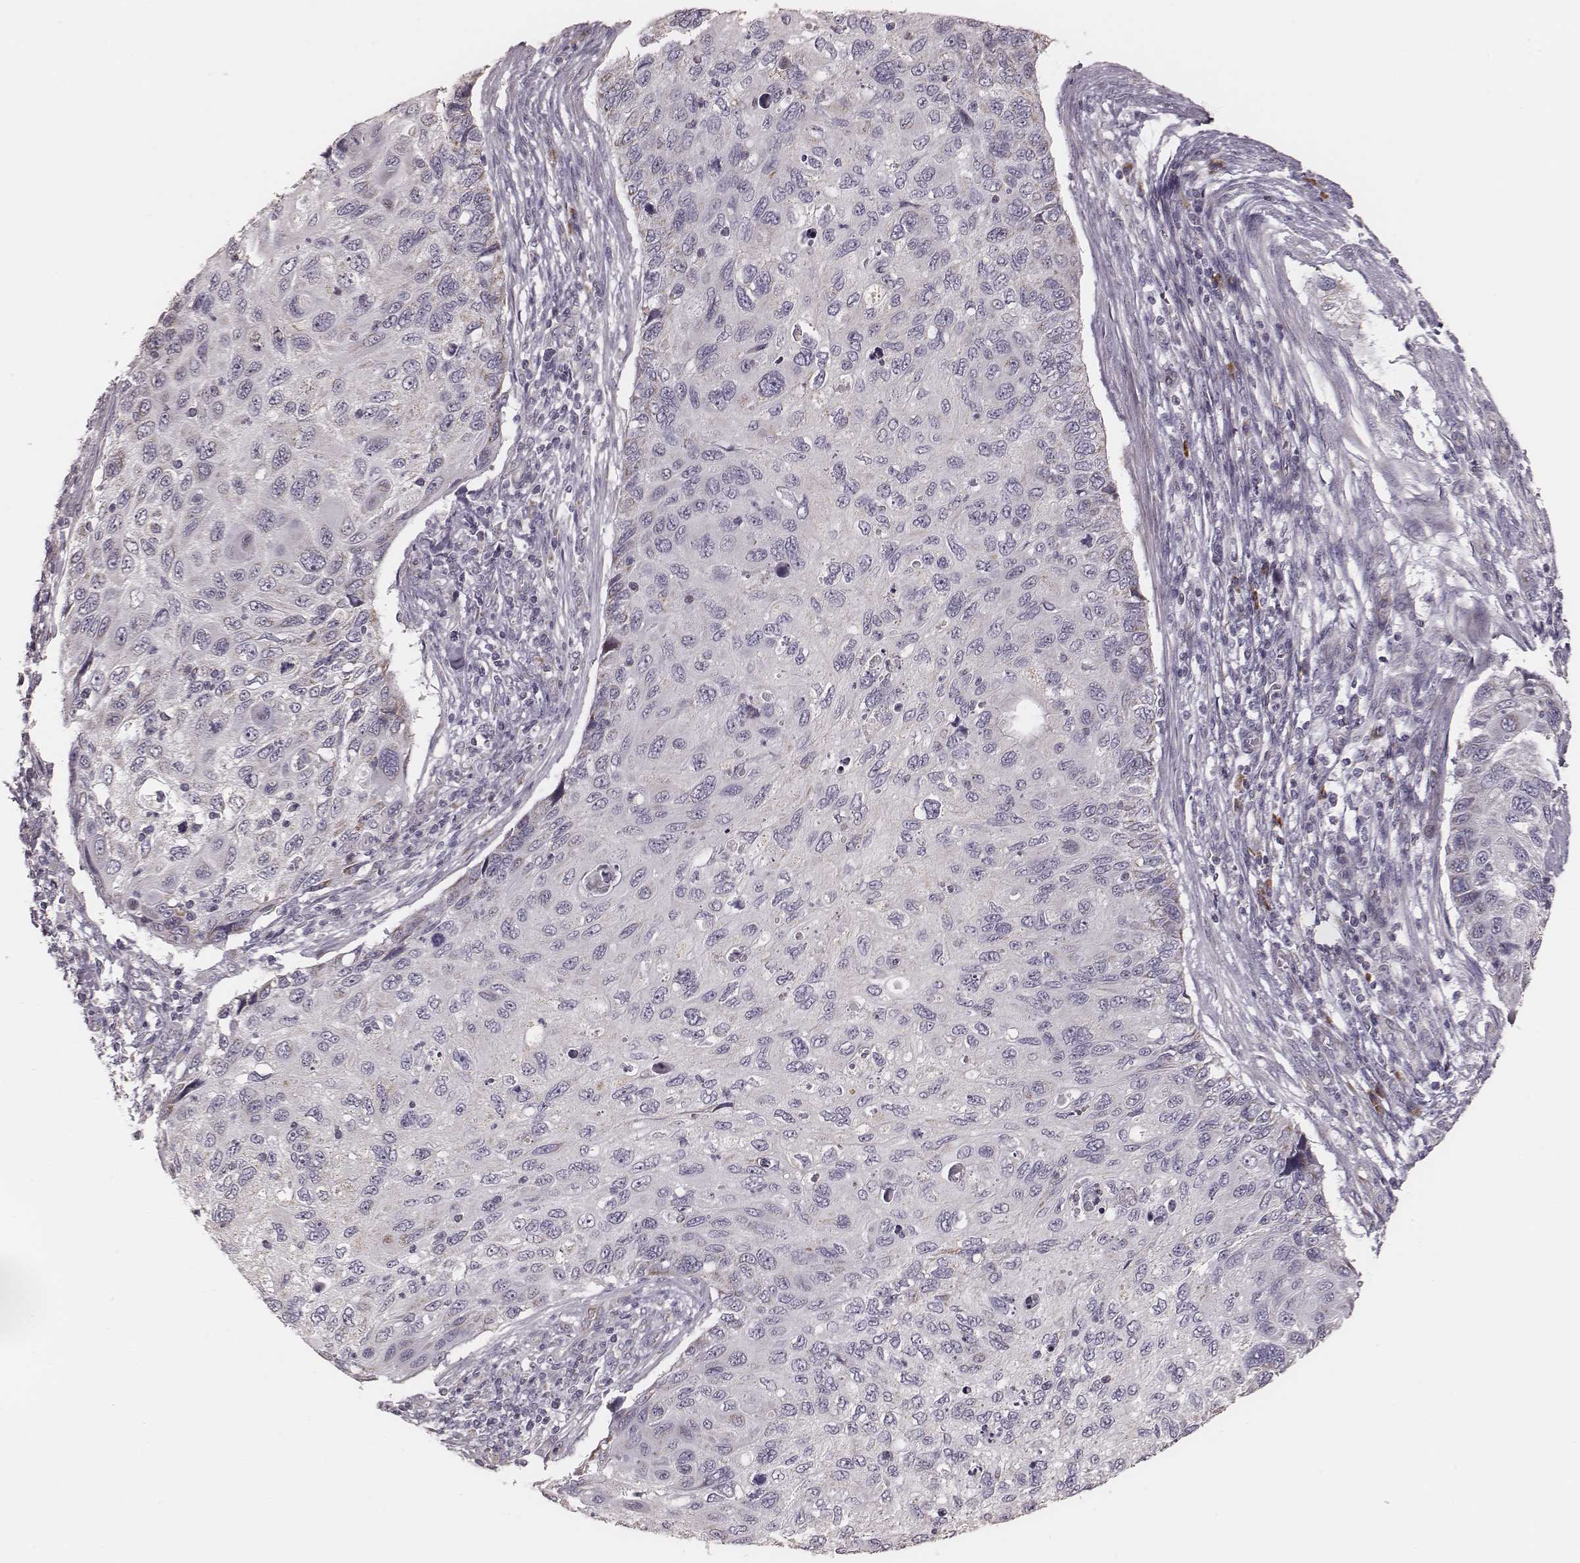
{"staining": {"intensity": "negative", "quantity": "none", "location": "none"}, "tissue": "cervical cancer", "cell_type": "Tumor cells", "image_type": "cancer", "snomed": [{"axis": "morphology", "description": "Squamous cell carcinoma, NOS"}, {"axis": "topography", "description": "Cervix"}], "caption": "DAB immunohistochemical staining of human squamous cell carcinoma (cervical) displays no significant expression in tumor cells.", "gene": "KIF5C", "patient": {"sex": "female", "age": 70}}